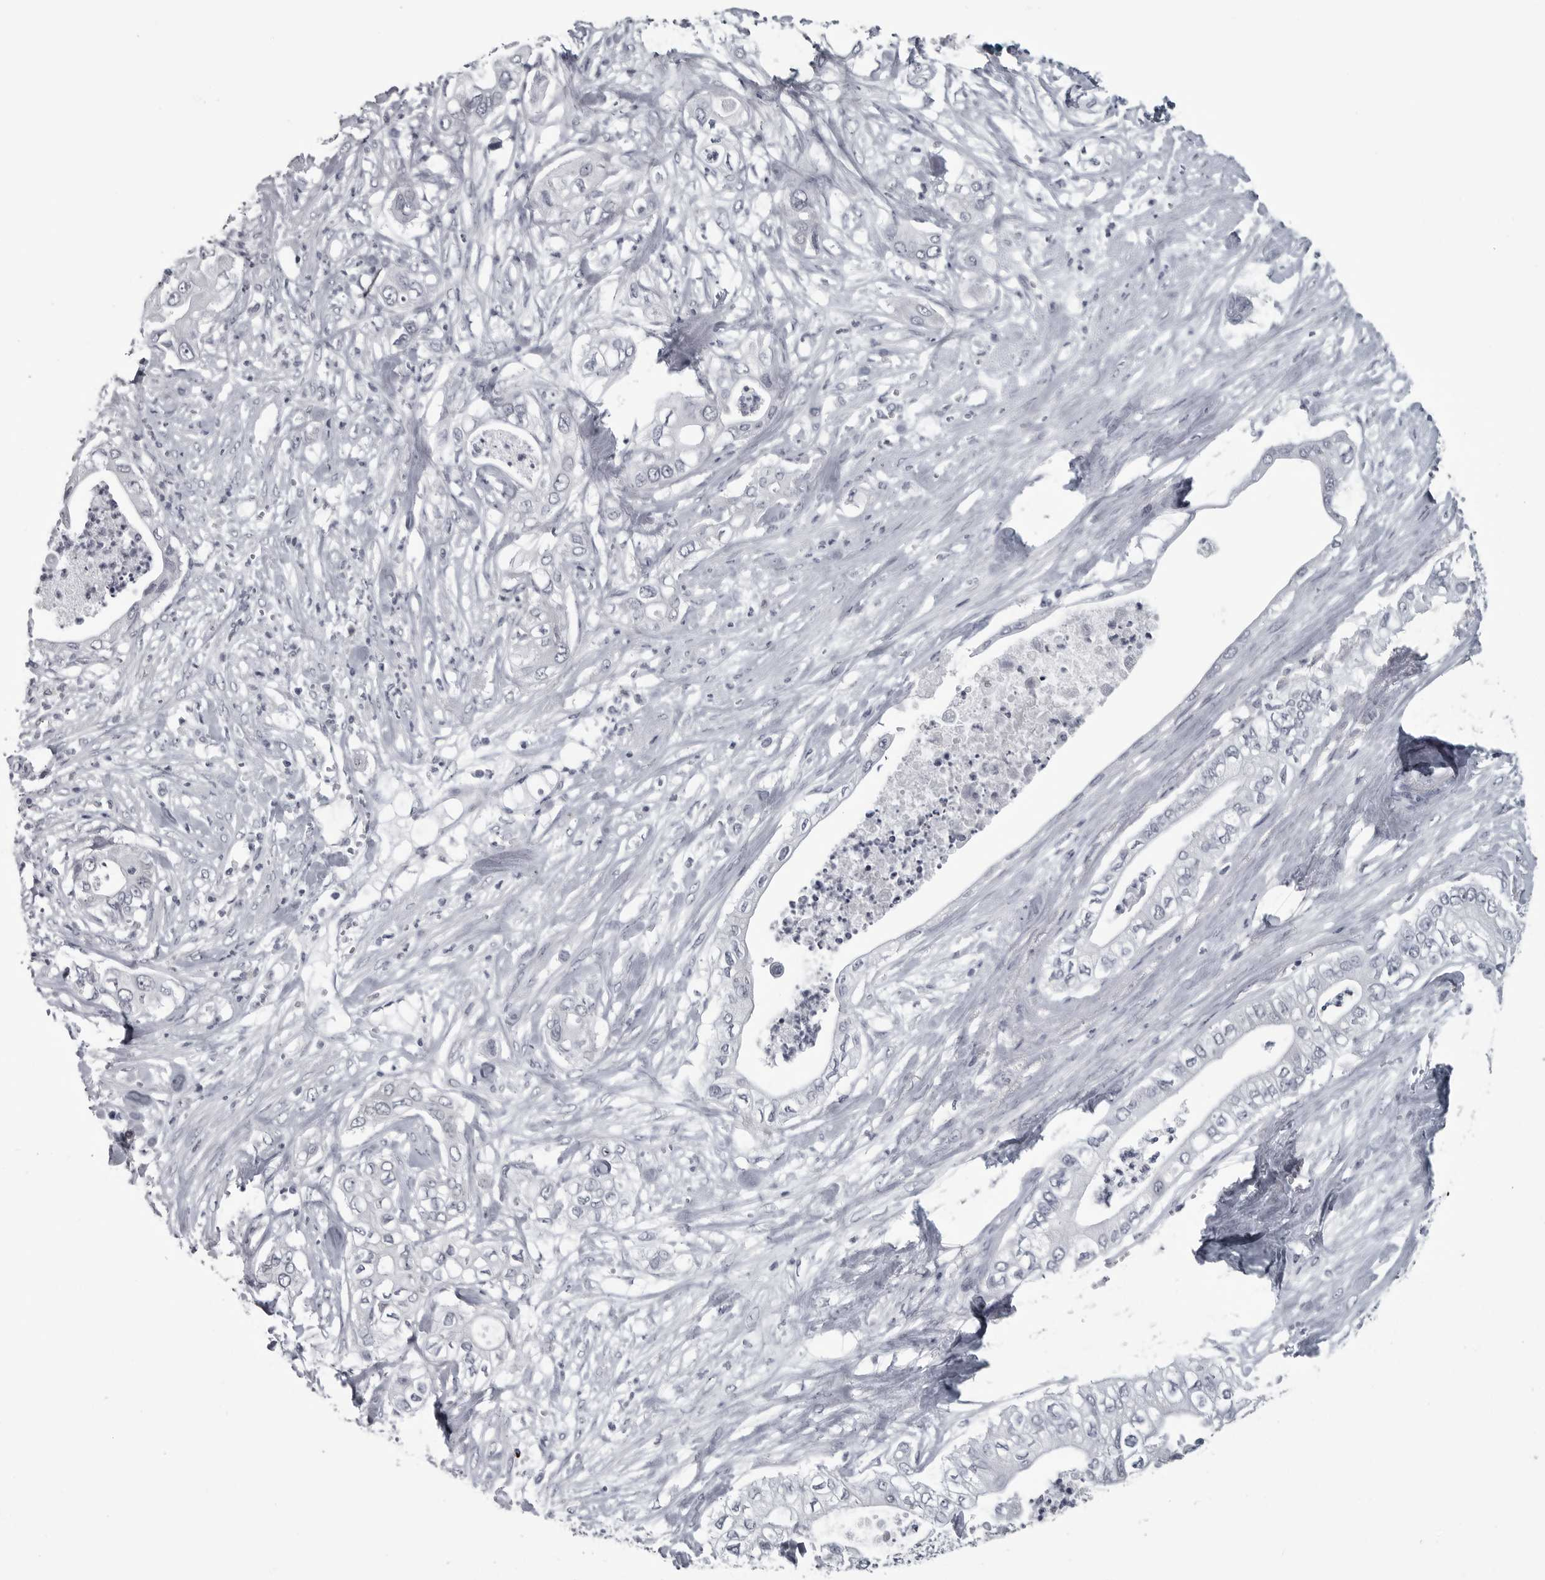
{"staining": {"intensity": "negative", "quantity": "none", "location": "none"}, "tissue": "pancreatic cancer", "cell_type": "Tumor cells", "image_type": "cancer", "snomed": [{"axis": "morphology", "description": "Adenocarcinoma, NOS"}, {"axis": "topography", "description": "Pancreas"}], "caption": "IHC of human pancreatic cancer displays no expression in tumor cells.", "gene": "LYSMD1", "patient": {"sex": "female", "age": 78}}